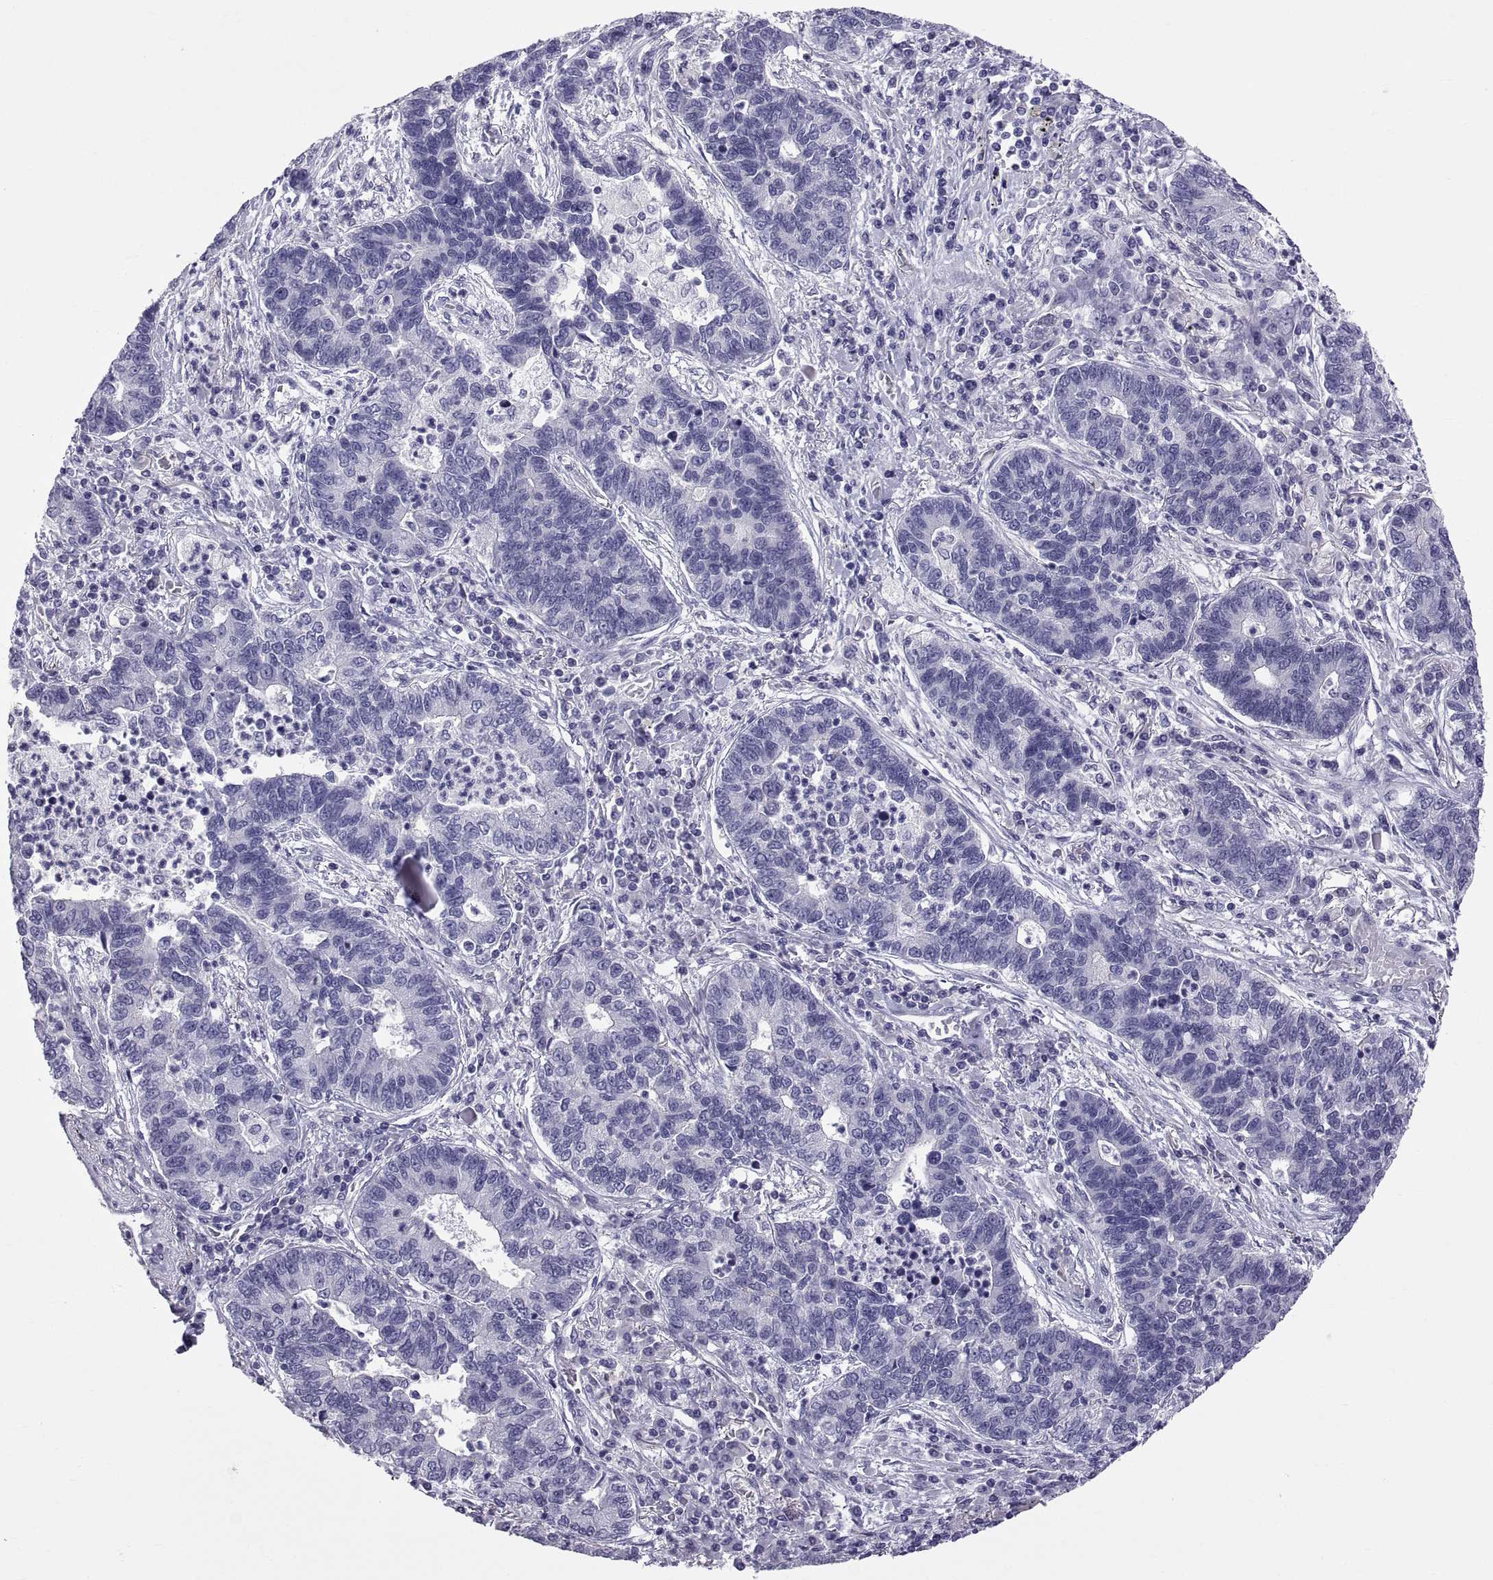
{"staining": {"intensity": "negative", "quantity": "none", "location": "none"}, "tissue": "lung cancer", "cell_type": "Tumor cells", "image_type": "cancer", "snomed": [{"axis": "morphology", "description": "Adenocarcinoma, NOS"}, {"axis": "topography", "description": "Lung"}], "caption": "Immunohistochemistry histopathology image of lung adenocarcinoma stained for a protein (brown), which displays no positivity in tumor cells.", "gene": "RNASE12", "patient": {"sex": "female", "age": 57}}